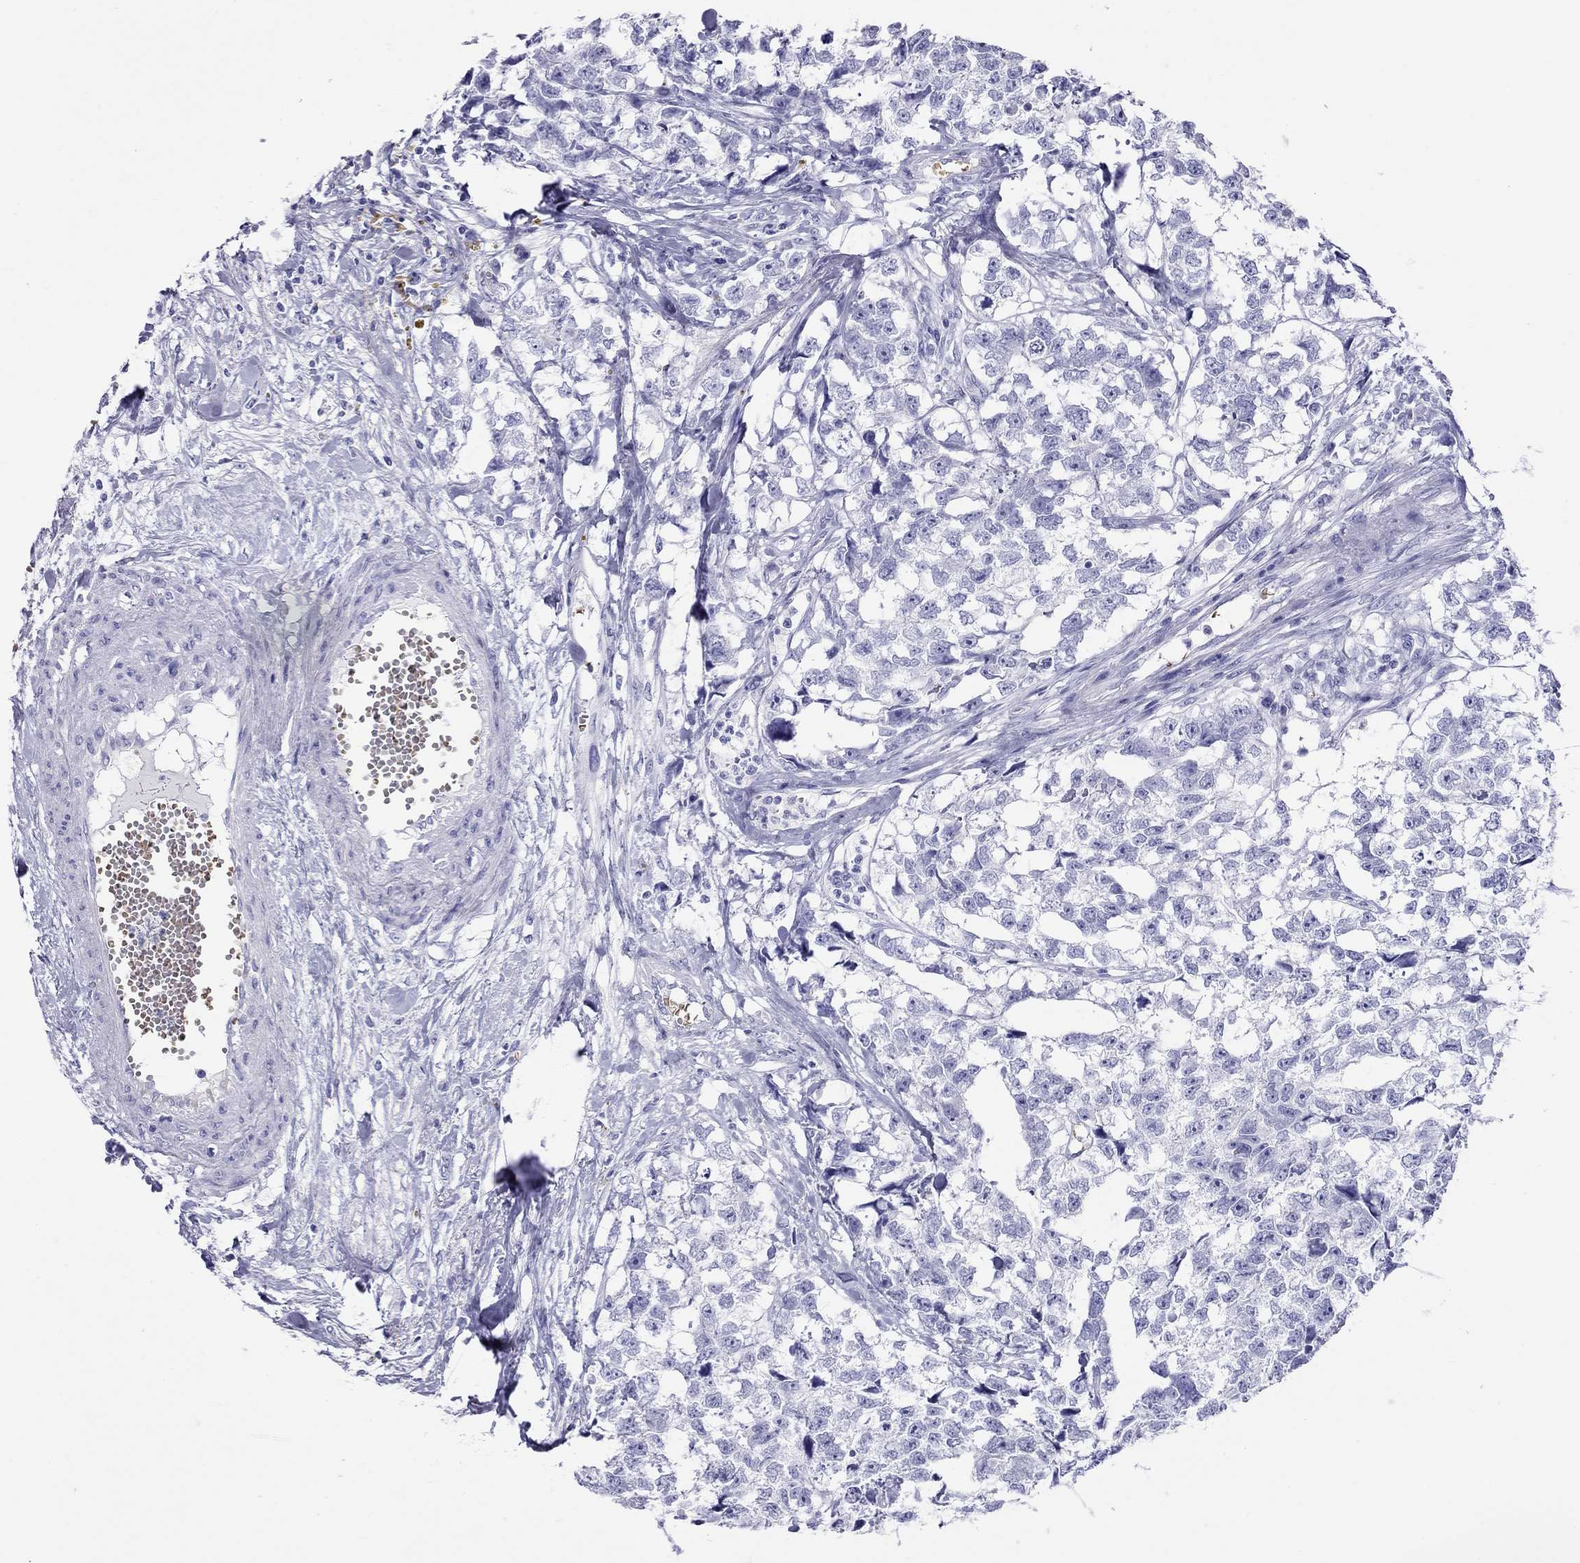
{"staining": {"intensity": "negative", "quantity": "none", "location": "none"}, "tissue": "testis cancer", "cell_type": "Tumor cells", "image_type": "cancer", "snomed": [{"axis": "morphology", "description": "Carcinoma, Embryonal, NOS"}, {"axis": "morphology", "description": "Teratoma, malignant, NOS"}, {"axis": "topography", "description": "Testis"}], "caption": "High magnification brightfield microscopy of testis cancer stained with DAB (3,3'-diaminobenzidine) (brown) and counterstained with hematoxylin (blue): tumor cells show no significant staining.", "gene": "PTPRN", "patient": {"sex": "male", "age": 44}}